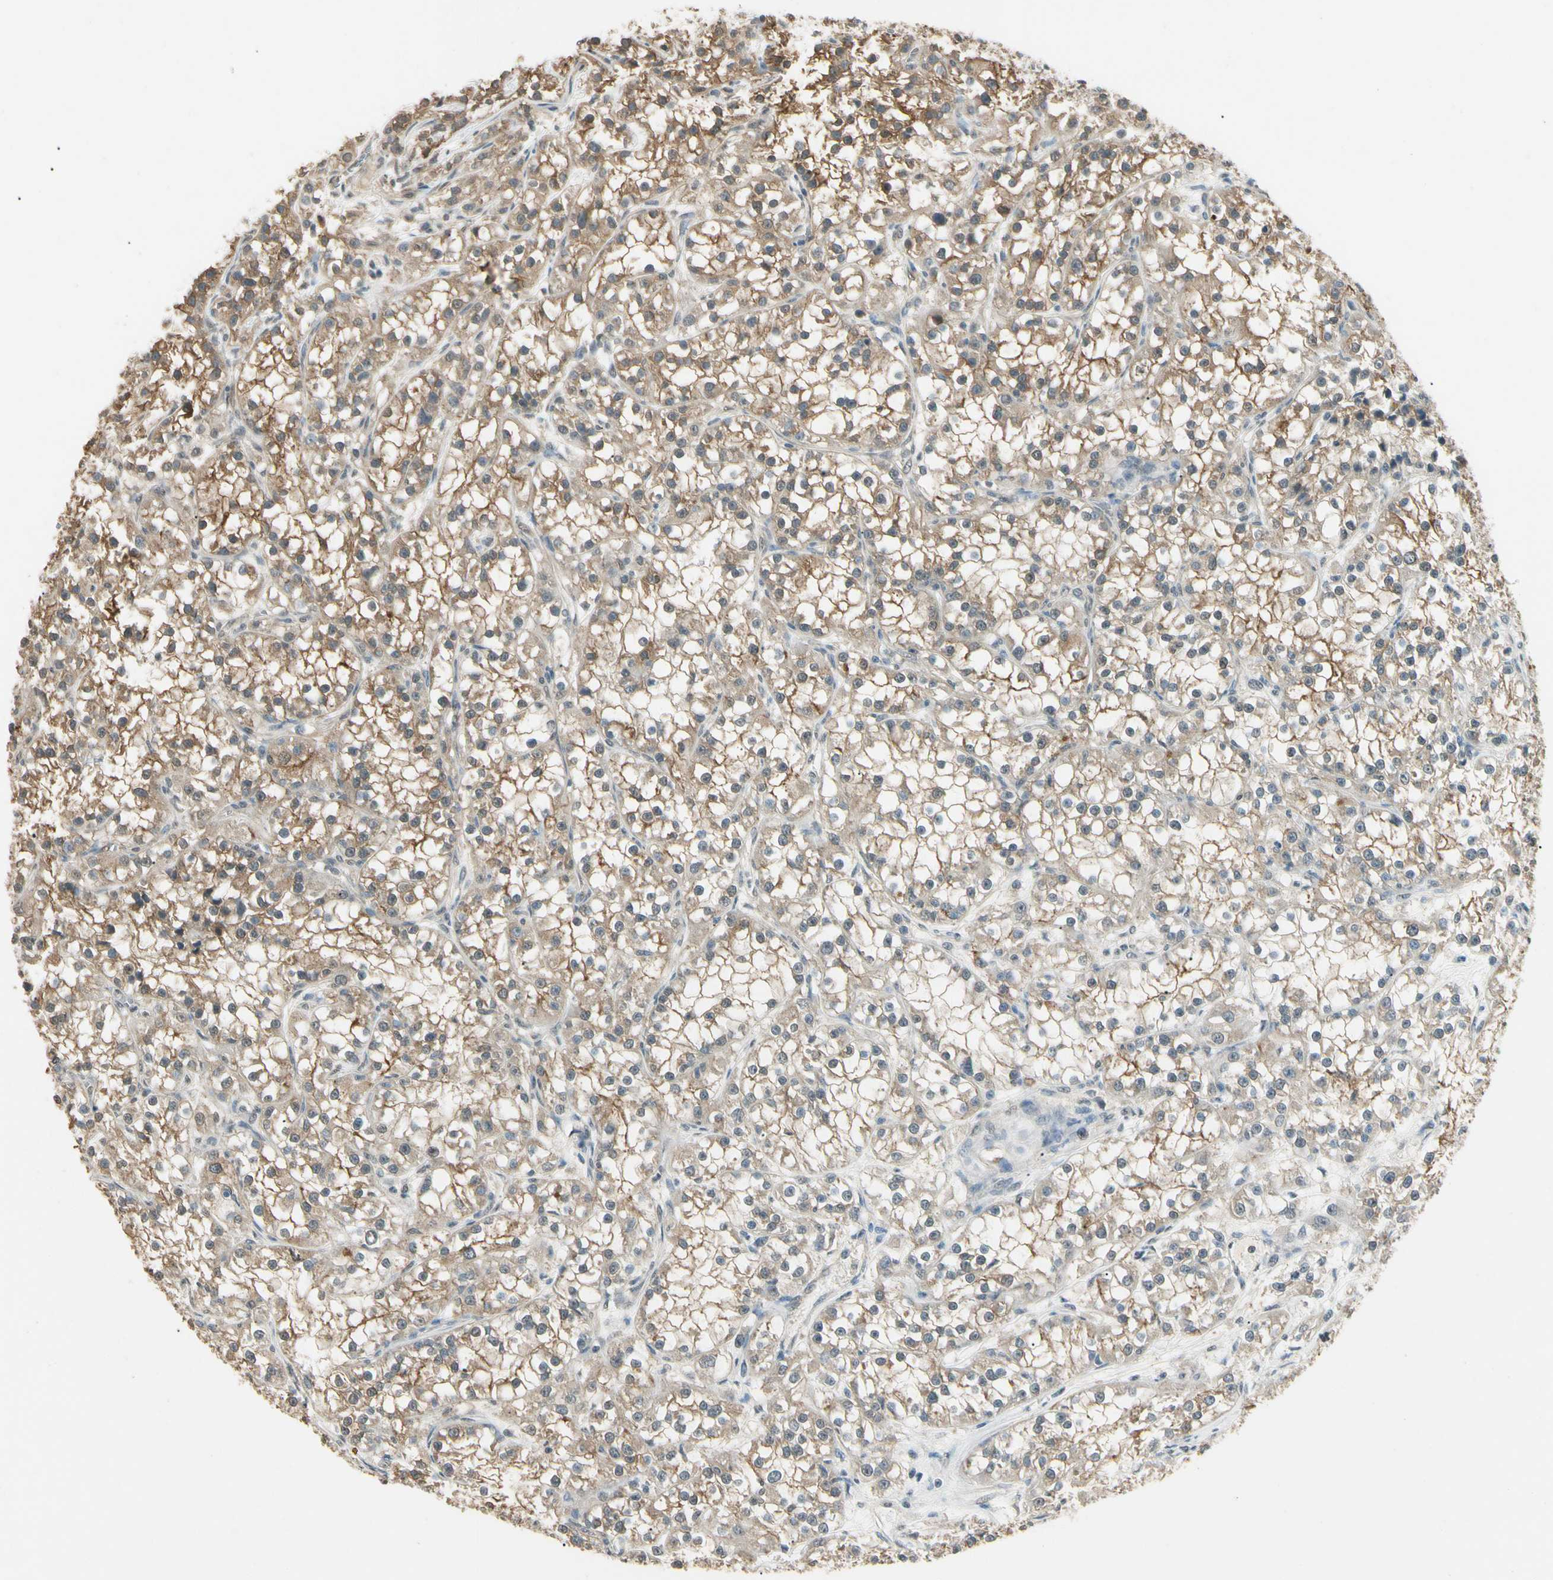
{"staining": {"intensity": "moderate", "quantity": ">75%", "location": "cytoplasmic/membranous"}, "tissue": "renal cancer", "cell_type": "Tumor cells", "image_type": "cancer", "snomed": [{"axis": "morphology", "description": "Adenocarcinoma, NOS"}, {"axis": "topography", "description": "Kidney"}], "caption": "Brown immunohistochemical staining in human renal cancer displays moderate cytoplasmic/membranous staining in approximately >75% of tumor cells.", "gene": "SGCA", "patient": {"sex": "female", "age": 52}}